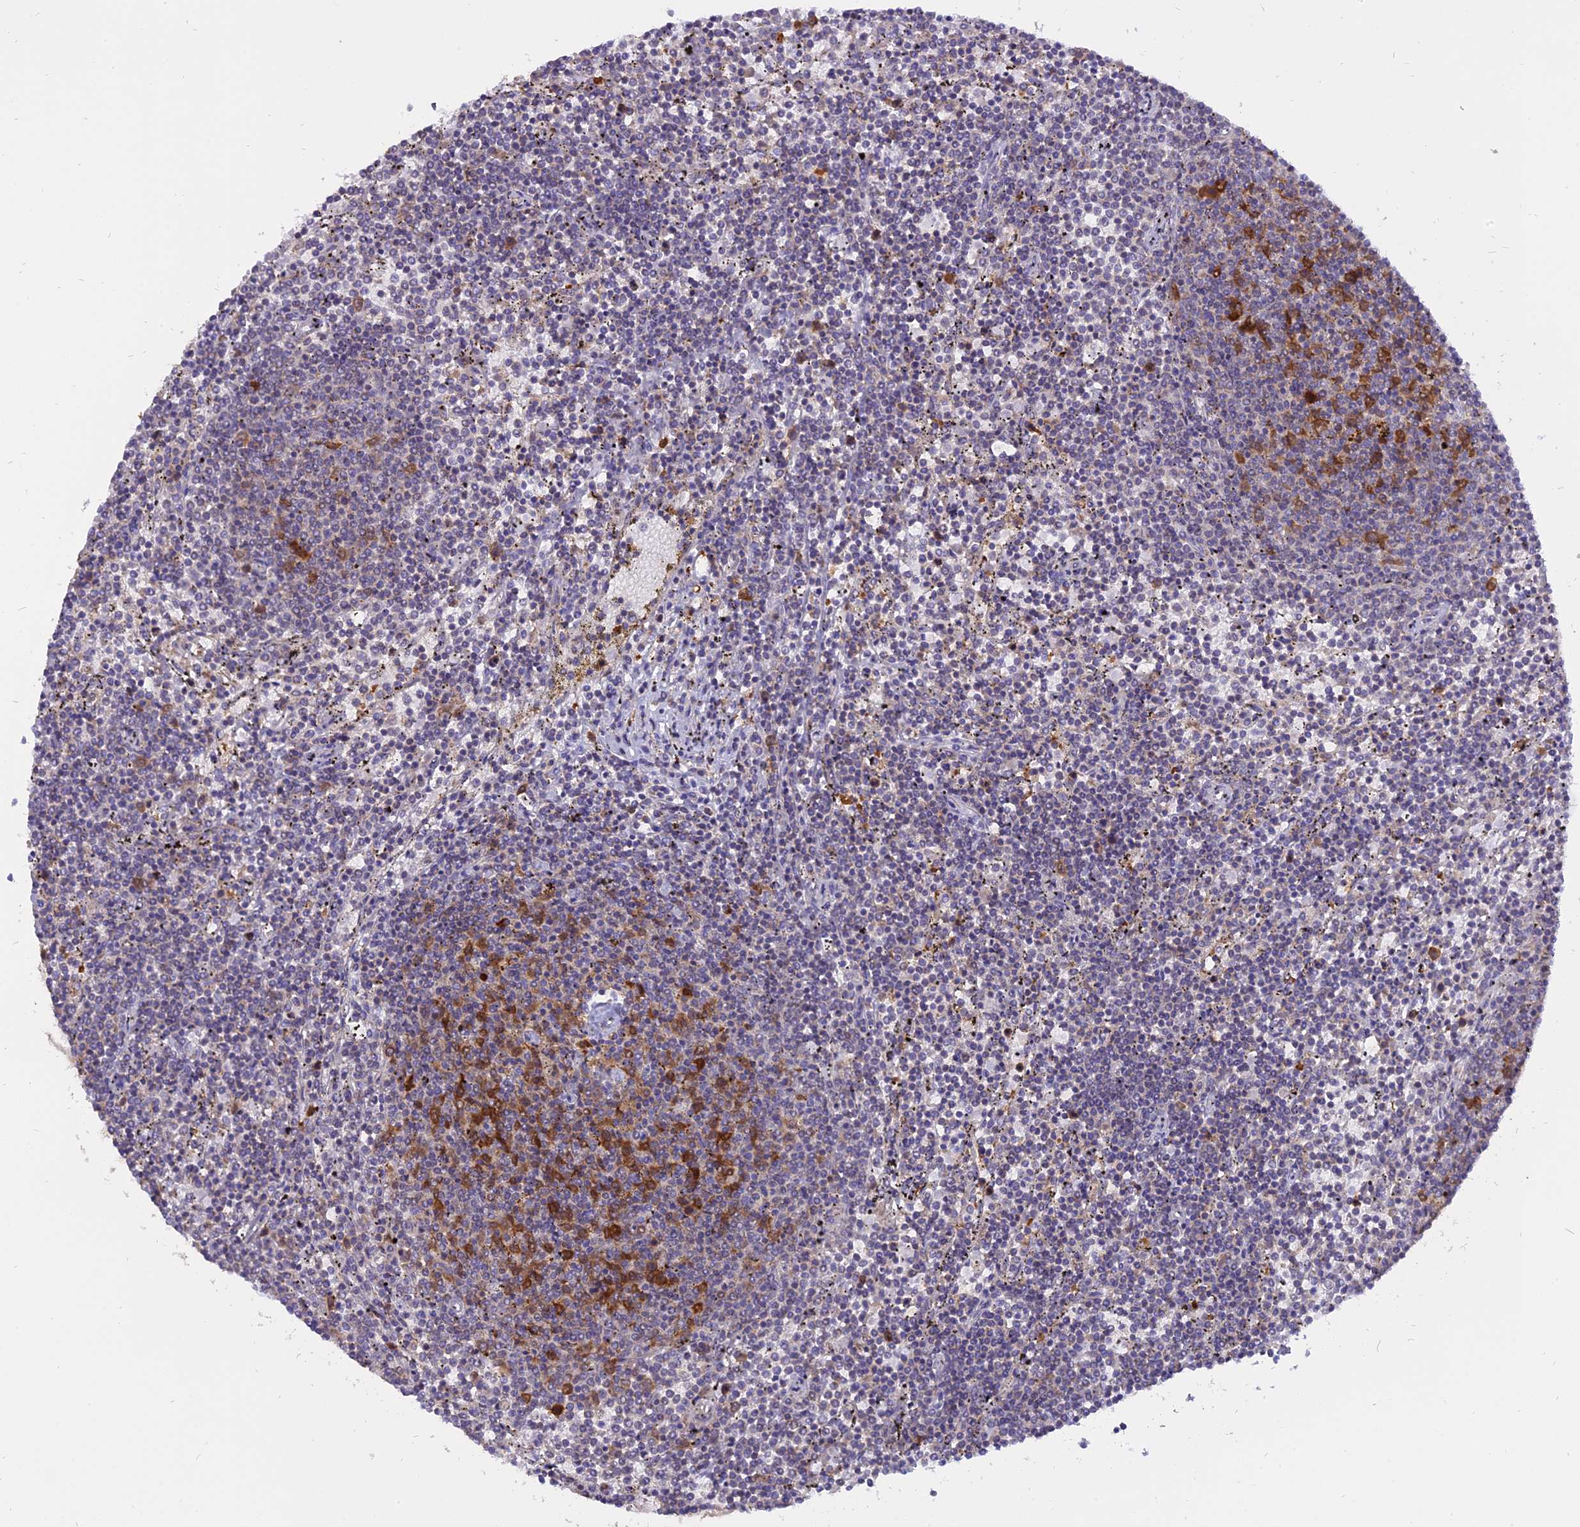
{"staining": {"intensity": "moderate", "quantity": "<25%", "location": "cytoplasmic/membranous"}, "tissue": "lymphoma", "cell_type": "Tumor cells", "image_type": "cancer", "snomed": [{"axis": "morphology", "description": "Malignant lymphoma, non-Hodgkin's type, Low grade"}, {"axis": "topography", "description": "Spleen"}], "caption": "Low-grade malignant lymphoma, non-Hodgkin's type stained for a protein shows moderate cytoplasmic/membranous positivity in tumor cells.", "gene": "CENPV", "patient": {"sex": "female", "age": 50}}